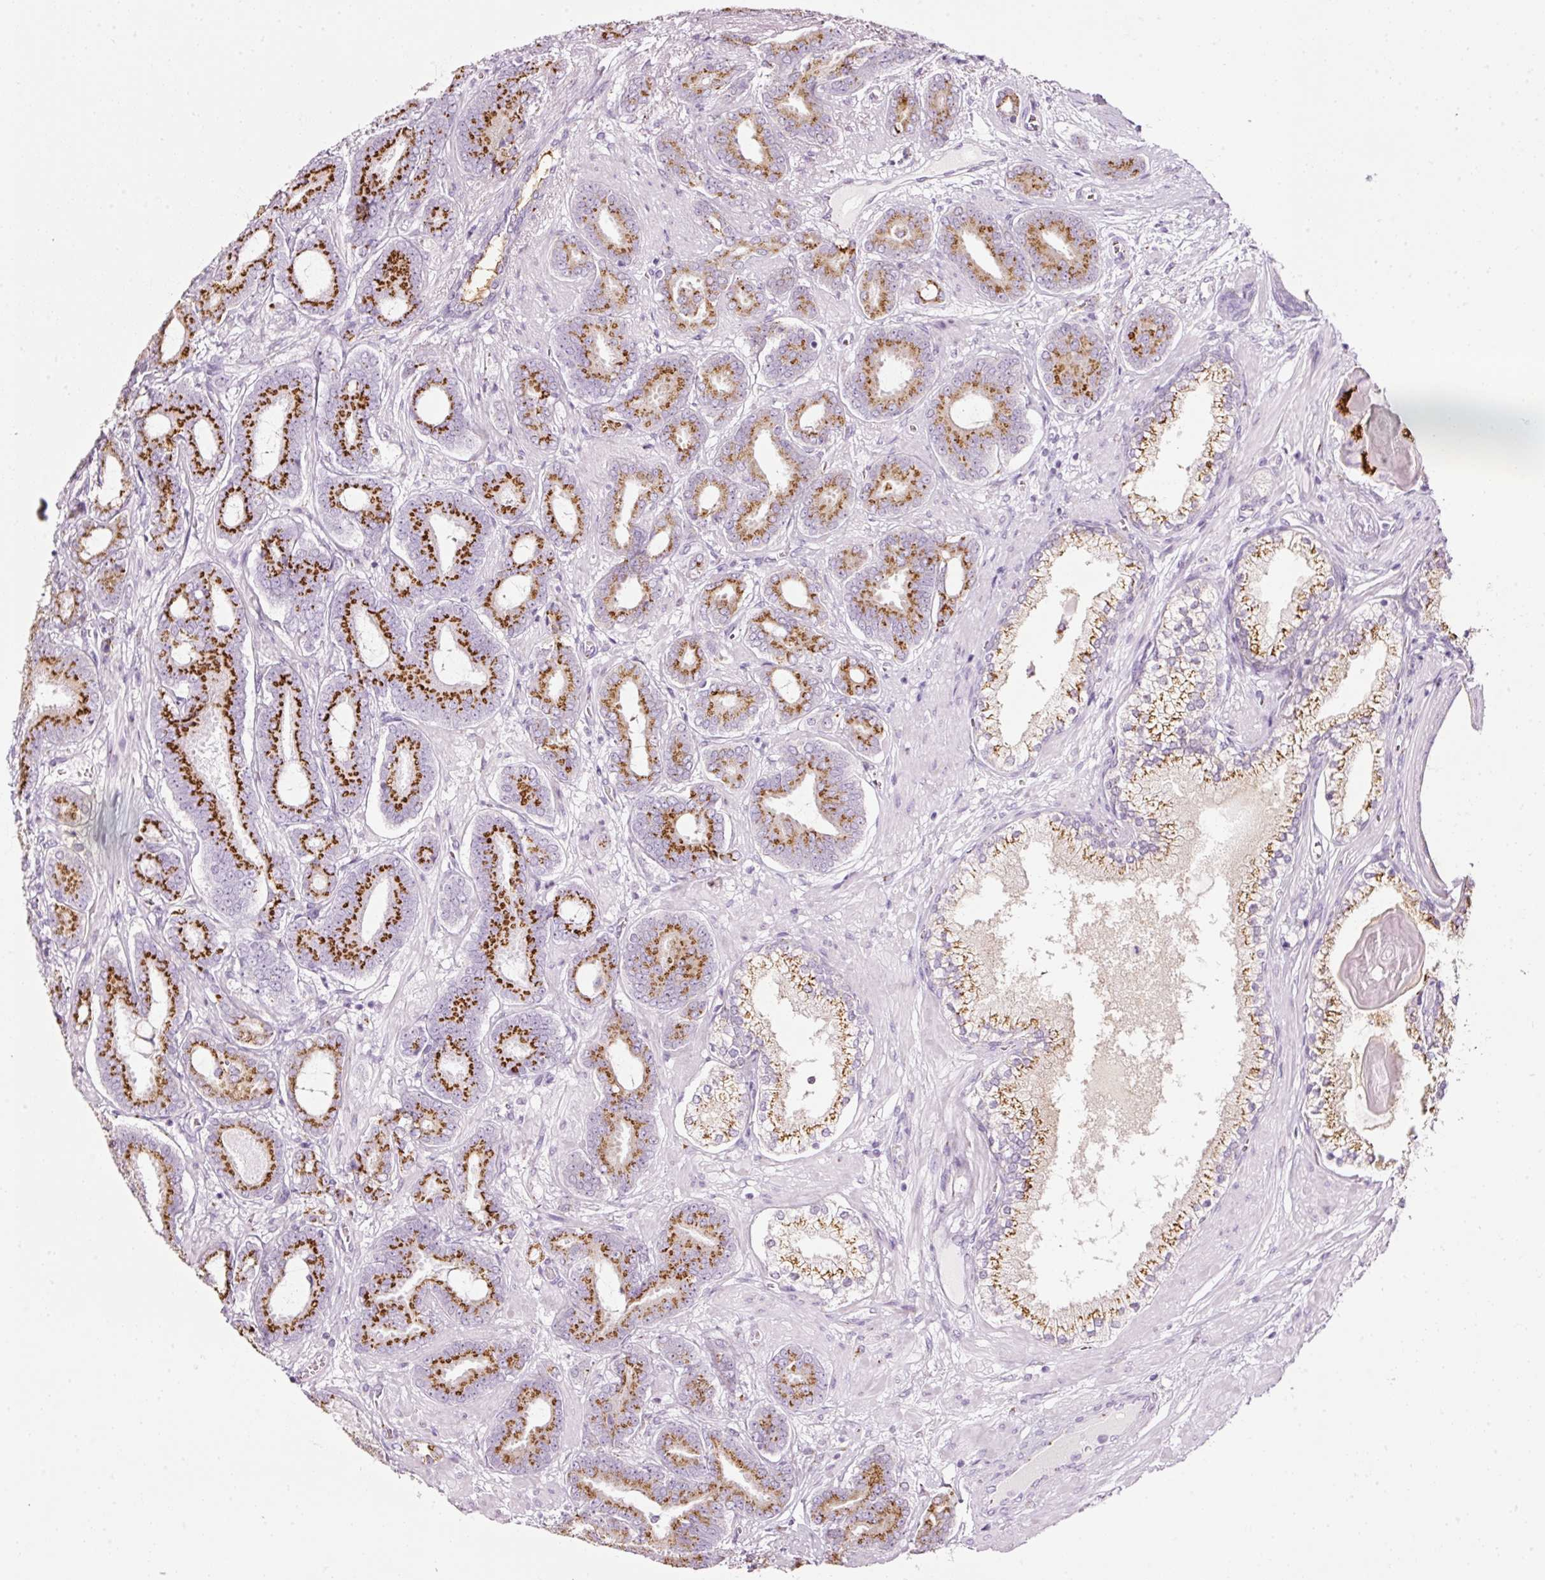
{"staining": {"intensity": "strong", "quantity": ">75%", "location": "cytoplasmic/membranous"}, "tissue": "prostate cancer", "cell_type": "Tumor cells", "image_type": "cancer", "snomed": [{"axis": "morphology", "description": "Adenocarcinoma, Low grade"}, {"axis": "topography", "description": "Prostate and seminal vesicle, NOS"}], "caption": "This photomicrograph exhibits immunohistochemistry (IHC) staining of human prostate cancer, with high strong cytoplasmic/membranous expression in about >75% of tumor cells.", "gene": "SDF4", "patient": {"sex": "male", "age": 61}}